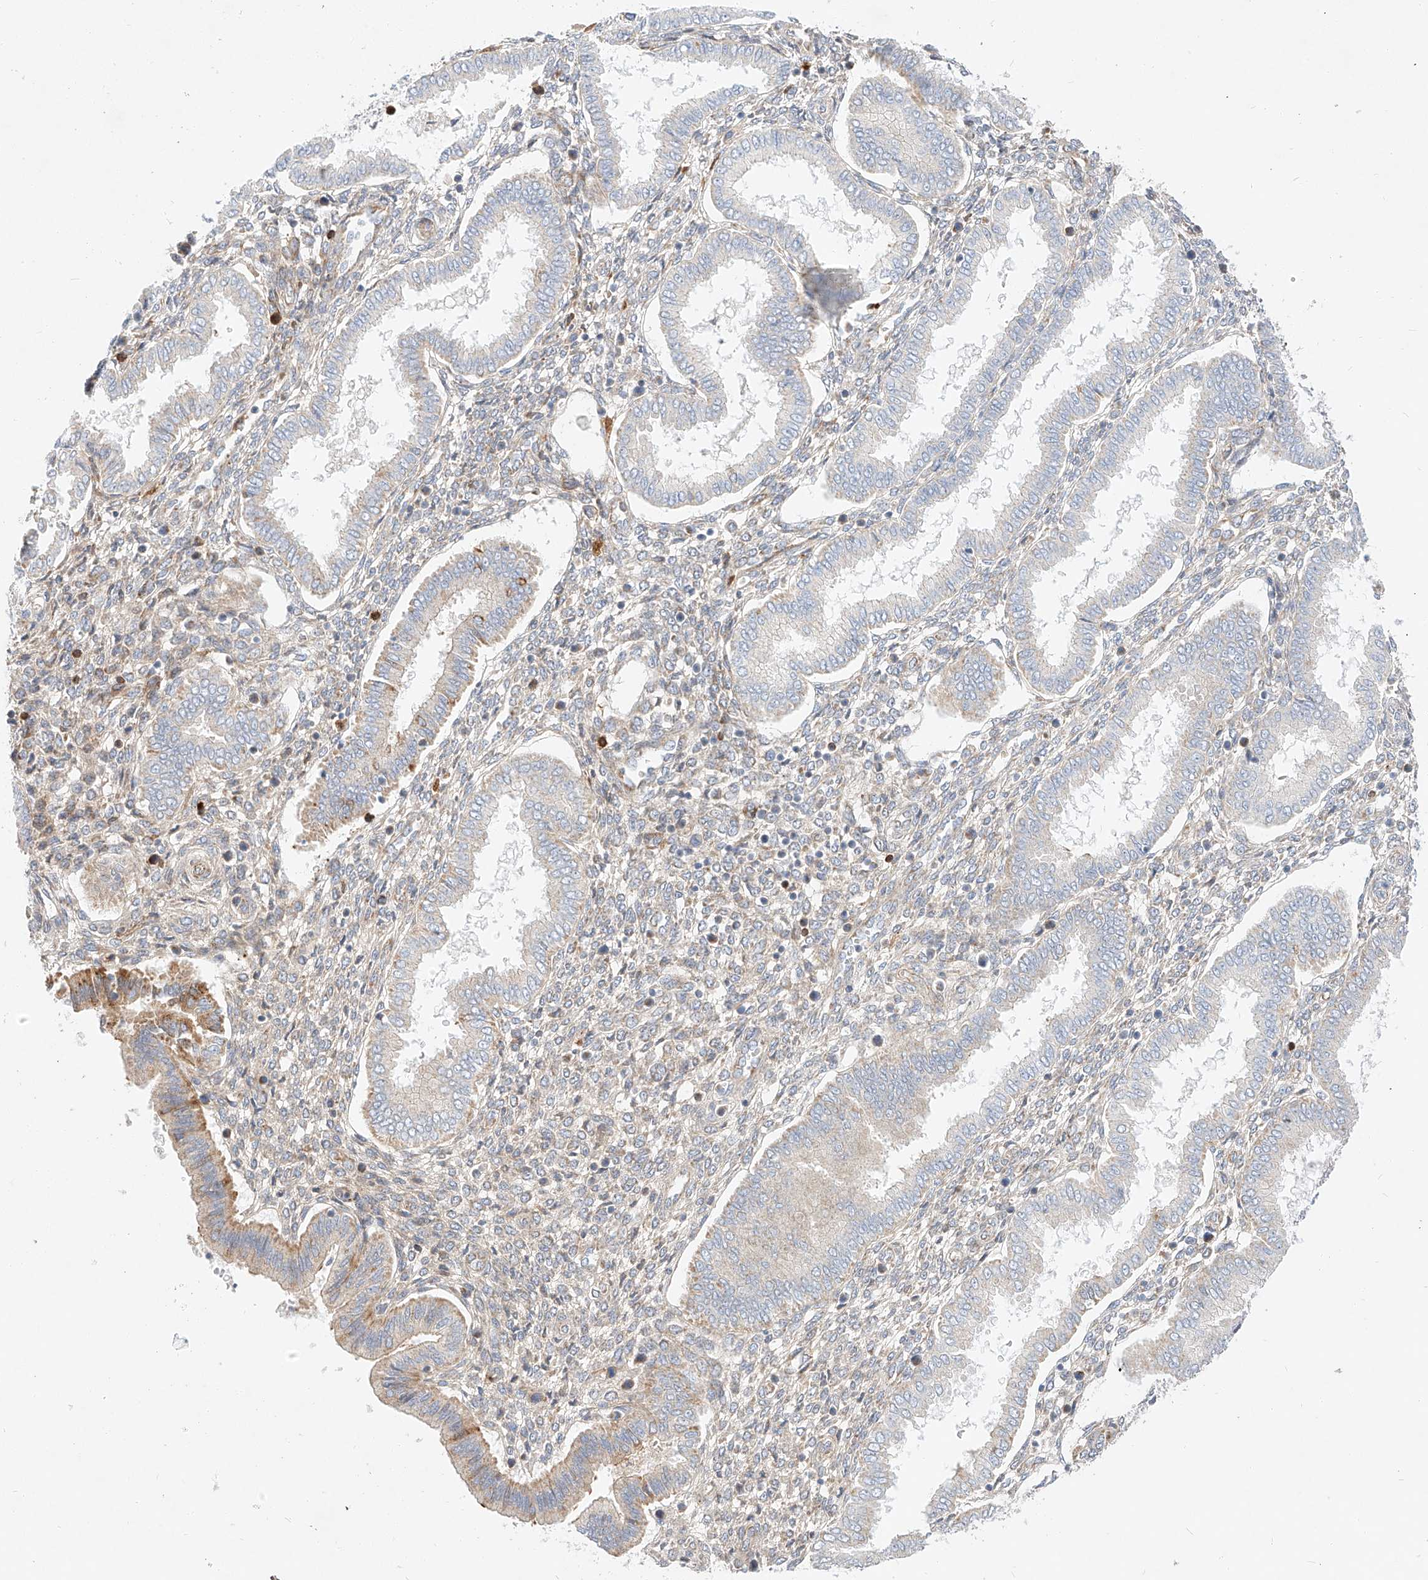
{"staining": {"intensity": "weak", "quantity": "<25%", "location": "cytoplasmic/membranous"}, "tissue": "endometrium", "cell_type": "Cells in endometrial stroma", "image_type": "normal", "snomed": [{"axis": "morphology", "description": "Normal tissue, NOS"}, {"axis": "topography", "description": "Endometrium"}], "caption": "DAB immunohistochemical staining of benign human endometrium reveals no significant staining in cells in endometrial stroma. (Stains: DAB immunohistochemistry (IHC) with hematoxylin counter stain, Microscopy: brightfield microscopy at high magnification).", "gene": "OSGEPL1", "patient": {"sex": "female", "age": 24}}